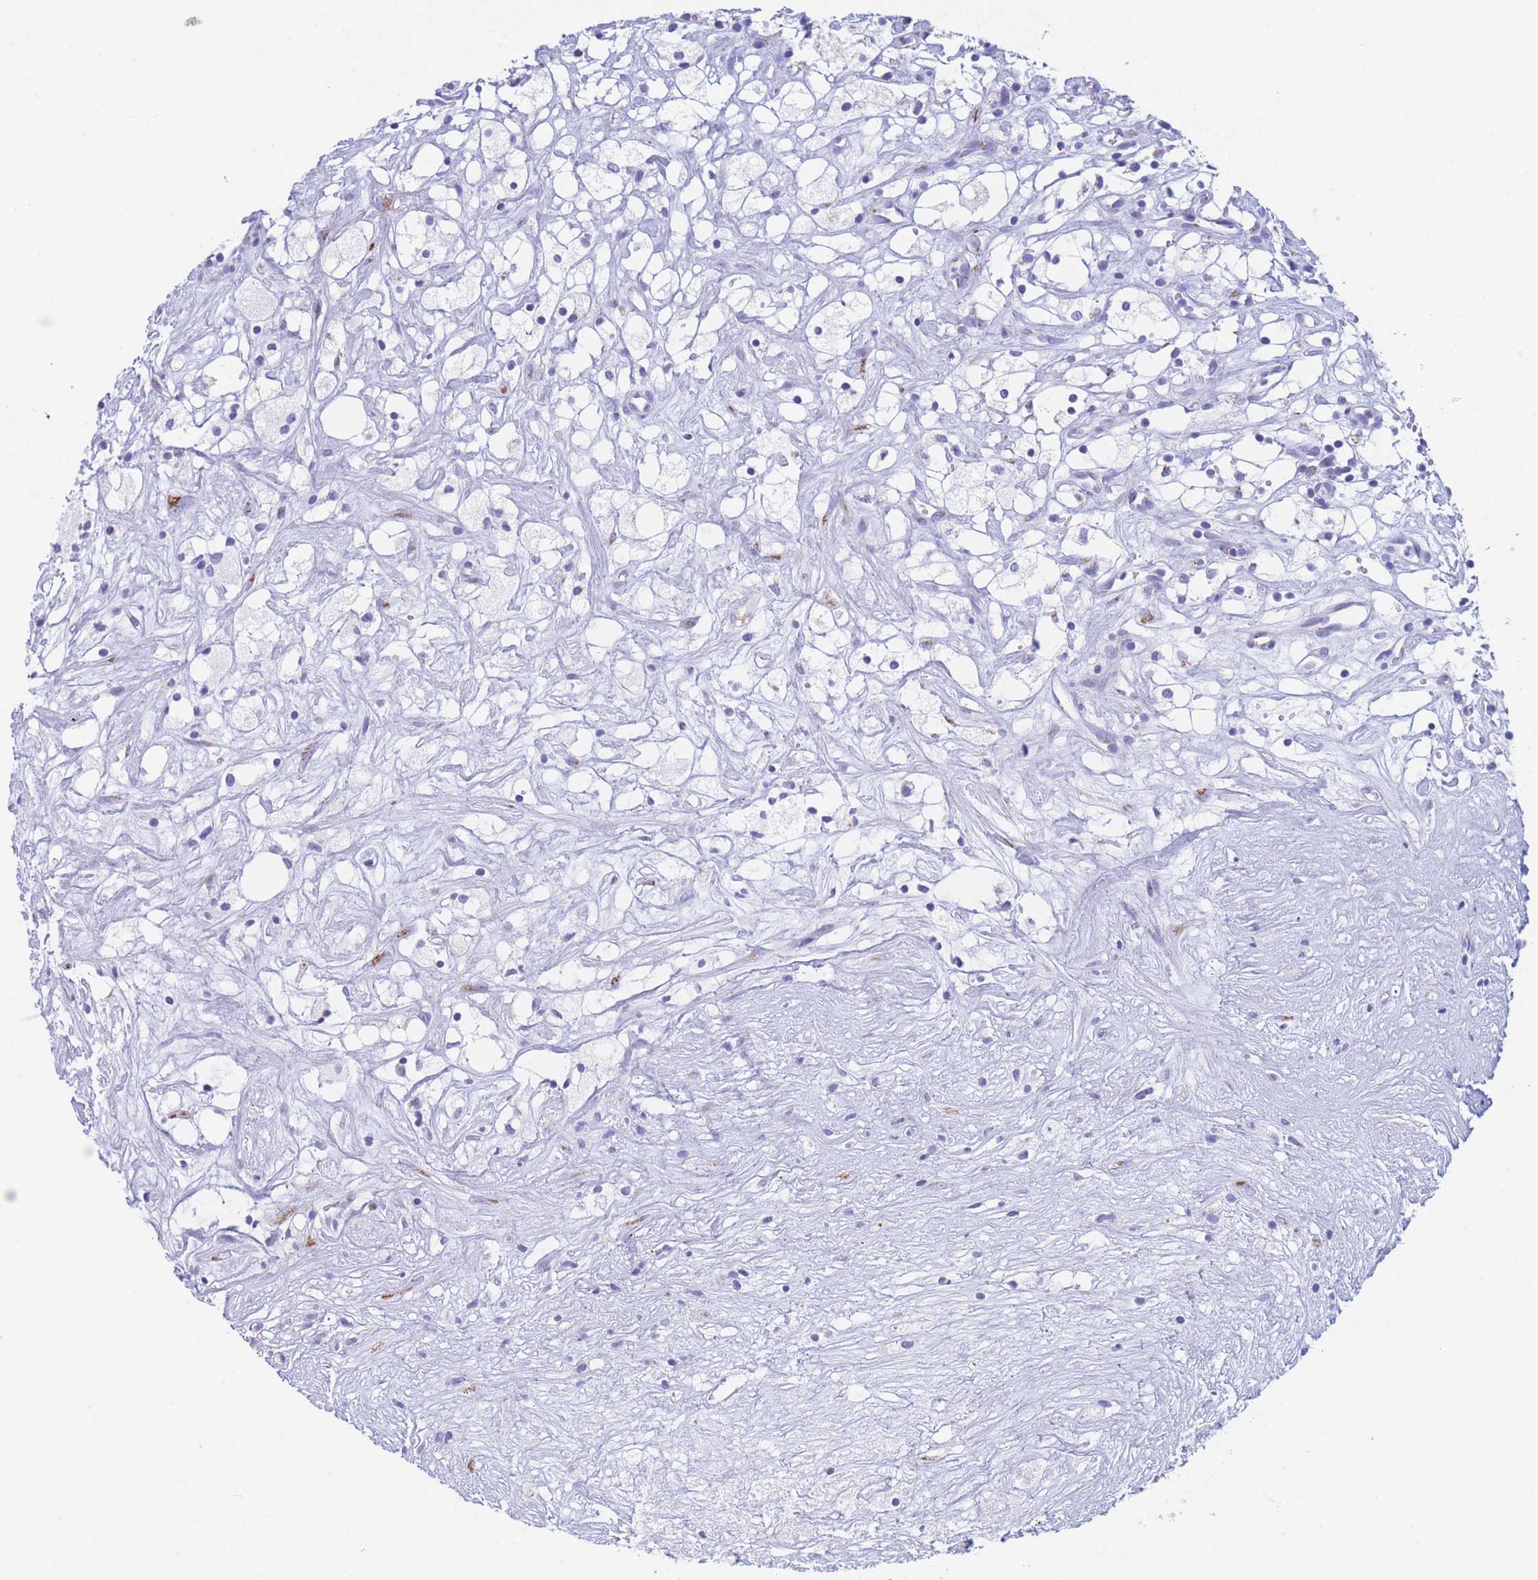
{"staining": {"intensity": "negative", "quantity": "none", "location": "none"}, "tissue": "renal cancer", "cell_type": "Tumor cells", "image_type": "cancer", "snomed": [{"axis": "morphology", "description": "Adenocarcinoma, NOS"}, {"axis": "topography", "description": "Kidney"}], "caption": "IHC of renal cancer demonstrates no positivity in tumor cells.", "gene": "FAM3C", "patient": {"sex": "male", "age": 59}}